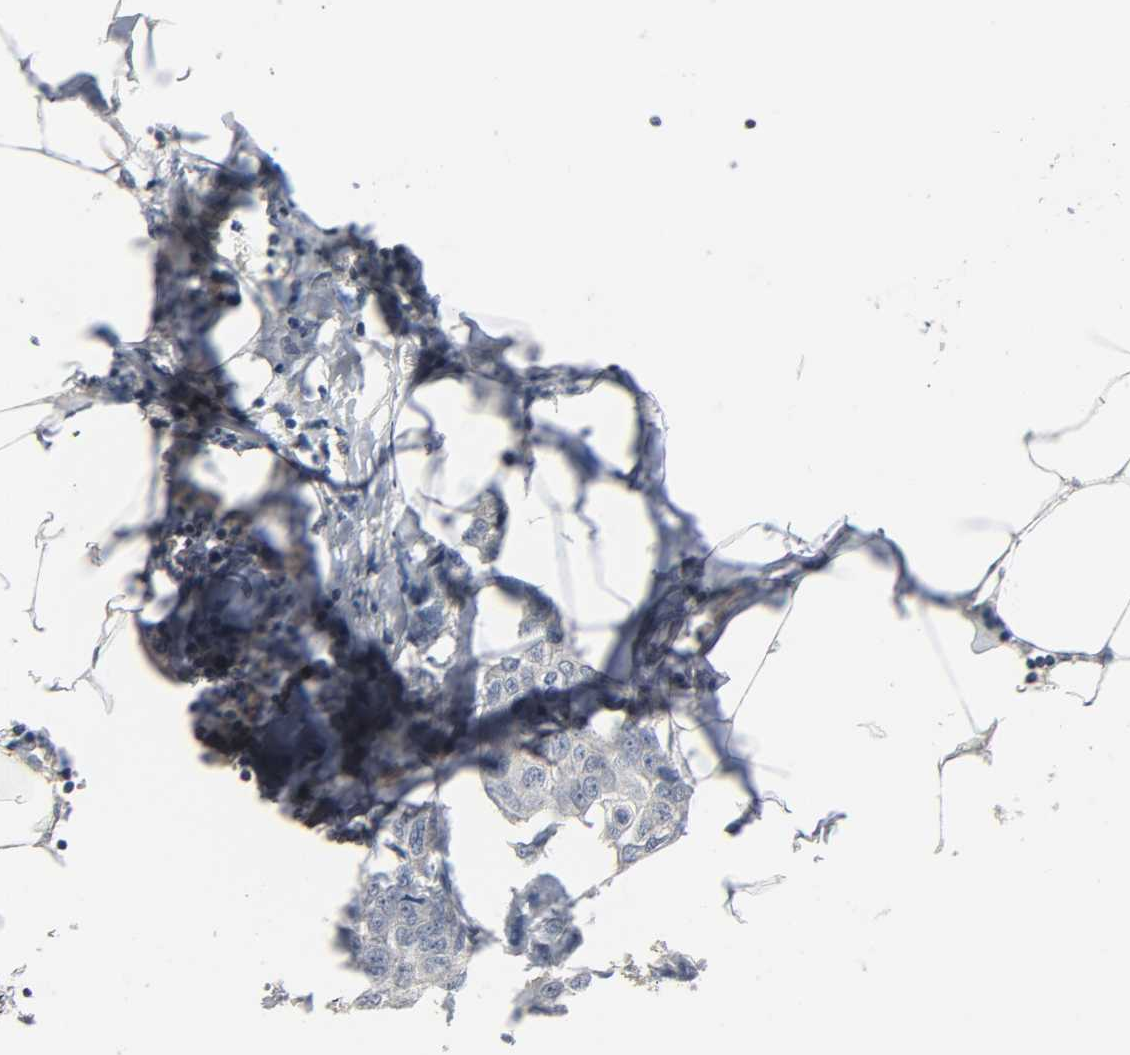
{"staining": {"intensity": "weak", "quantity": "25%-75%", "location": "cytoplasmic/membranous"}, "tissue": "breast cancer", "cell_type": "Tumor cells", "image_type": "cancer", "snomed": [{"axis": "morphology", "description": "Duct carcinoma"}, {"axis": "topography", "description": "Breast"}], "caption": "Weak cytoplasmic/membranous staining for a protein is seen in about 25%-75% of tumor cells of breast intraductal carcinoma using IHC.", "gene": "PLEKHA2", "patient": {"sex": "female", "age": 80}}